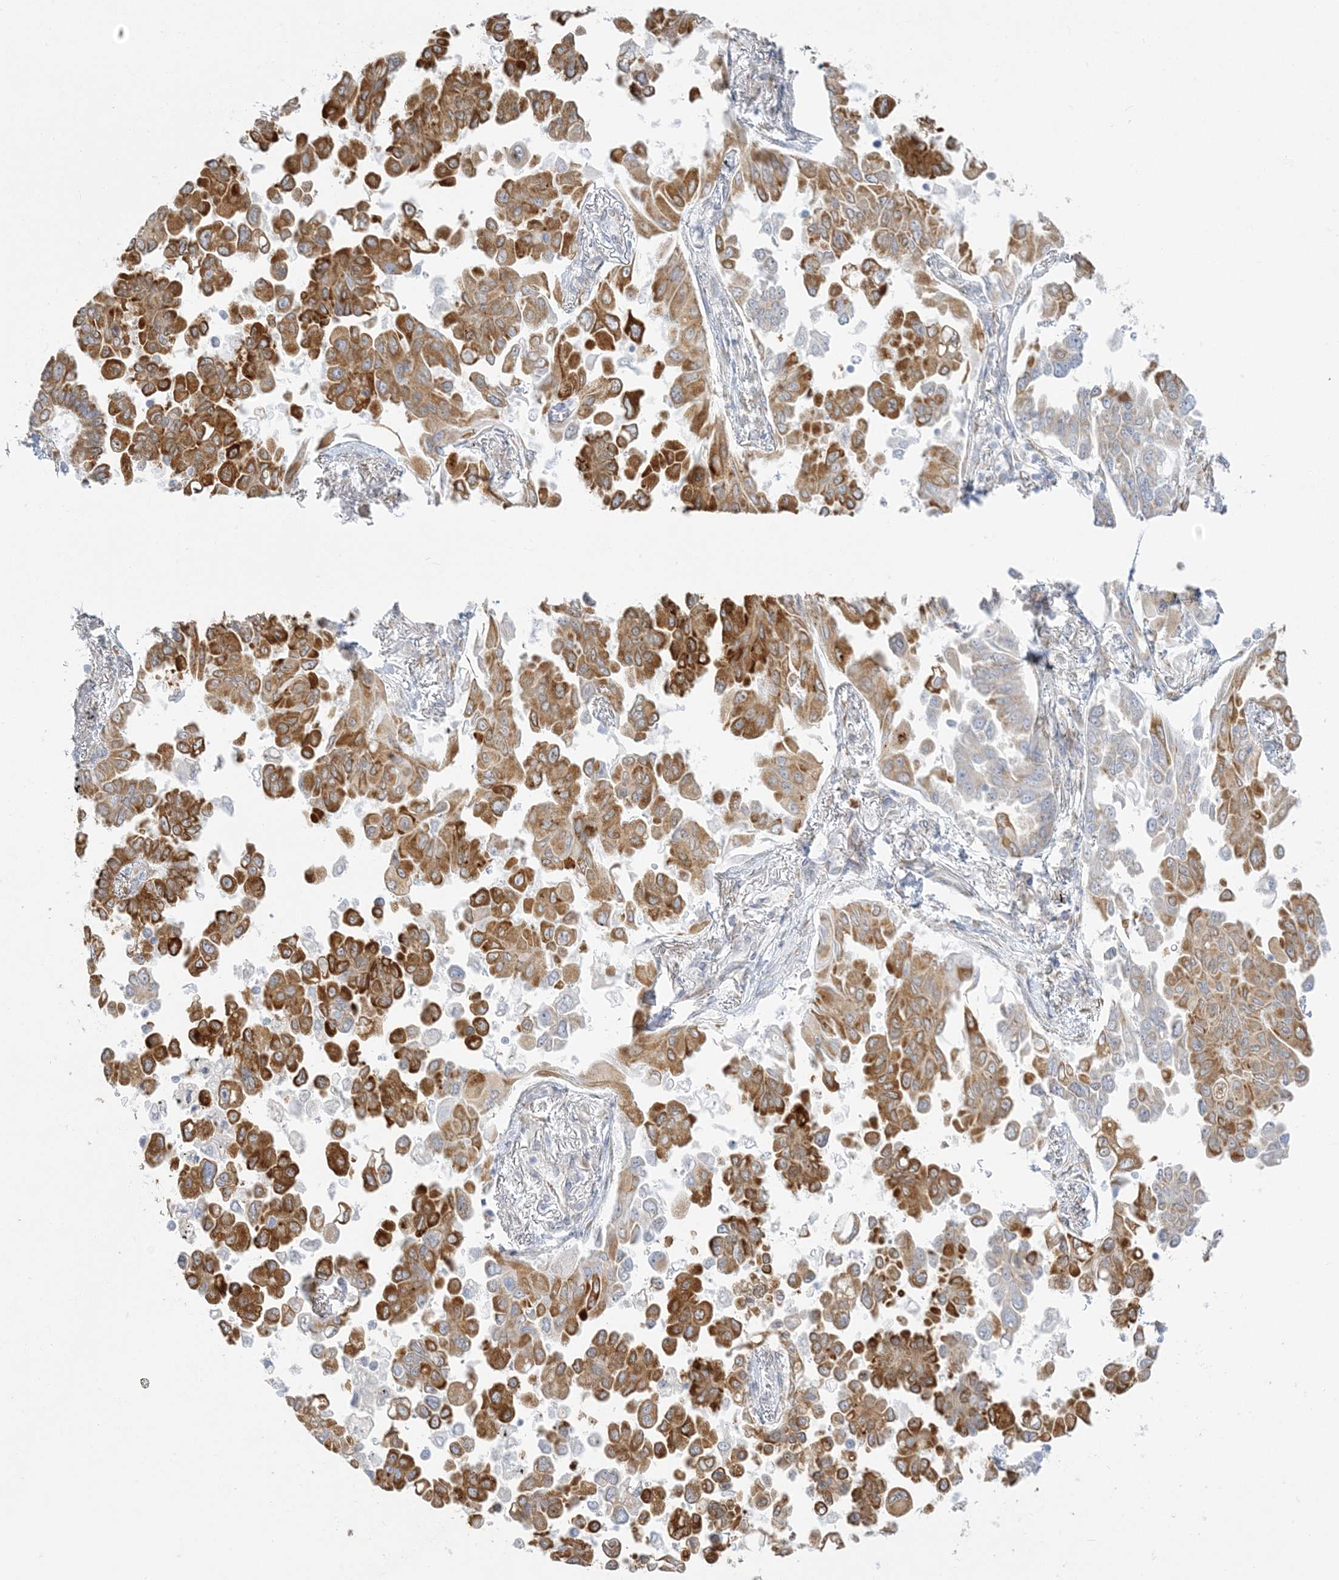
{"staining": {"intensity": "moderate", "quantity": ">75%", "location": "cytoplasmic/membranous"}, "tissue": "lung cancer", "cell_type": "Tumor cells", "image_type": "cancer", "snomed": [{"axis": "morphology", "description": "Adenocarcinoma, NOS"}, {"axis": "topography", "description": "Lung"}], "caption": "Lung cancer stained for a protein (brown) shows moderate cytoplasmic/membranous positive staining in about >75% of tumor cells.", "gene": "ZC3H6", "patient": {"sex": "female", "age": 67}}